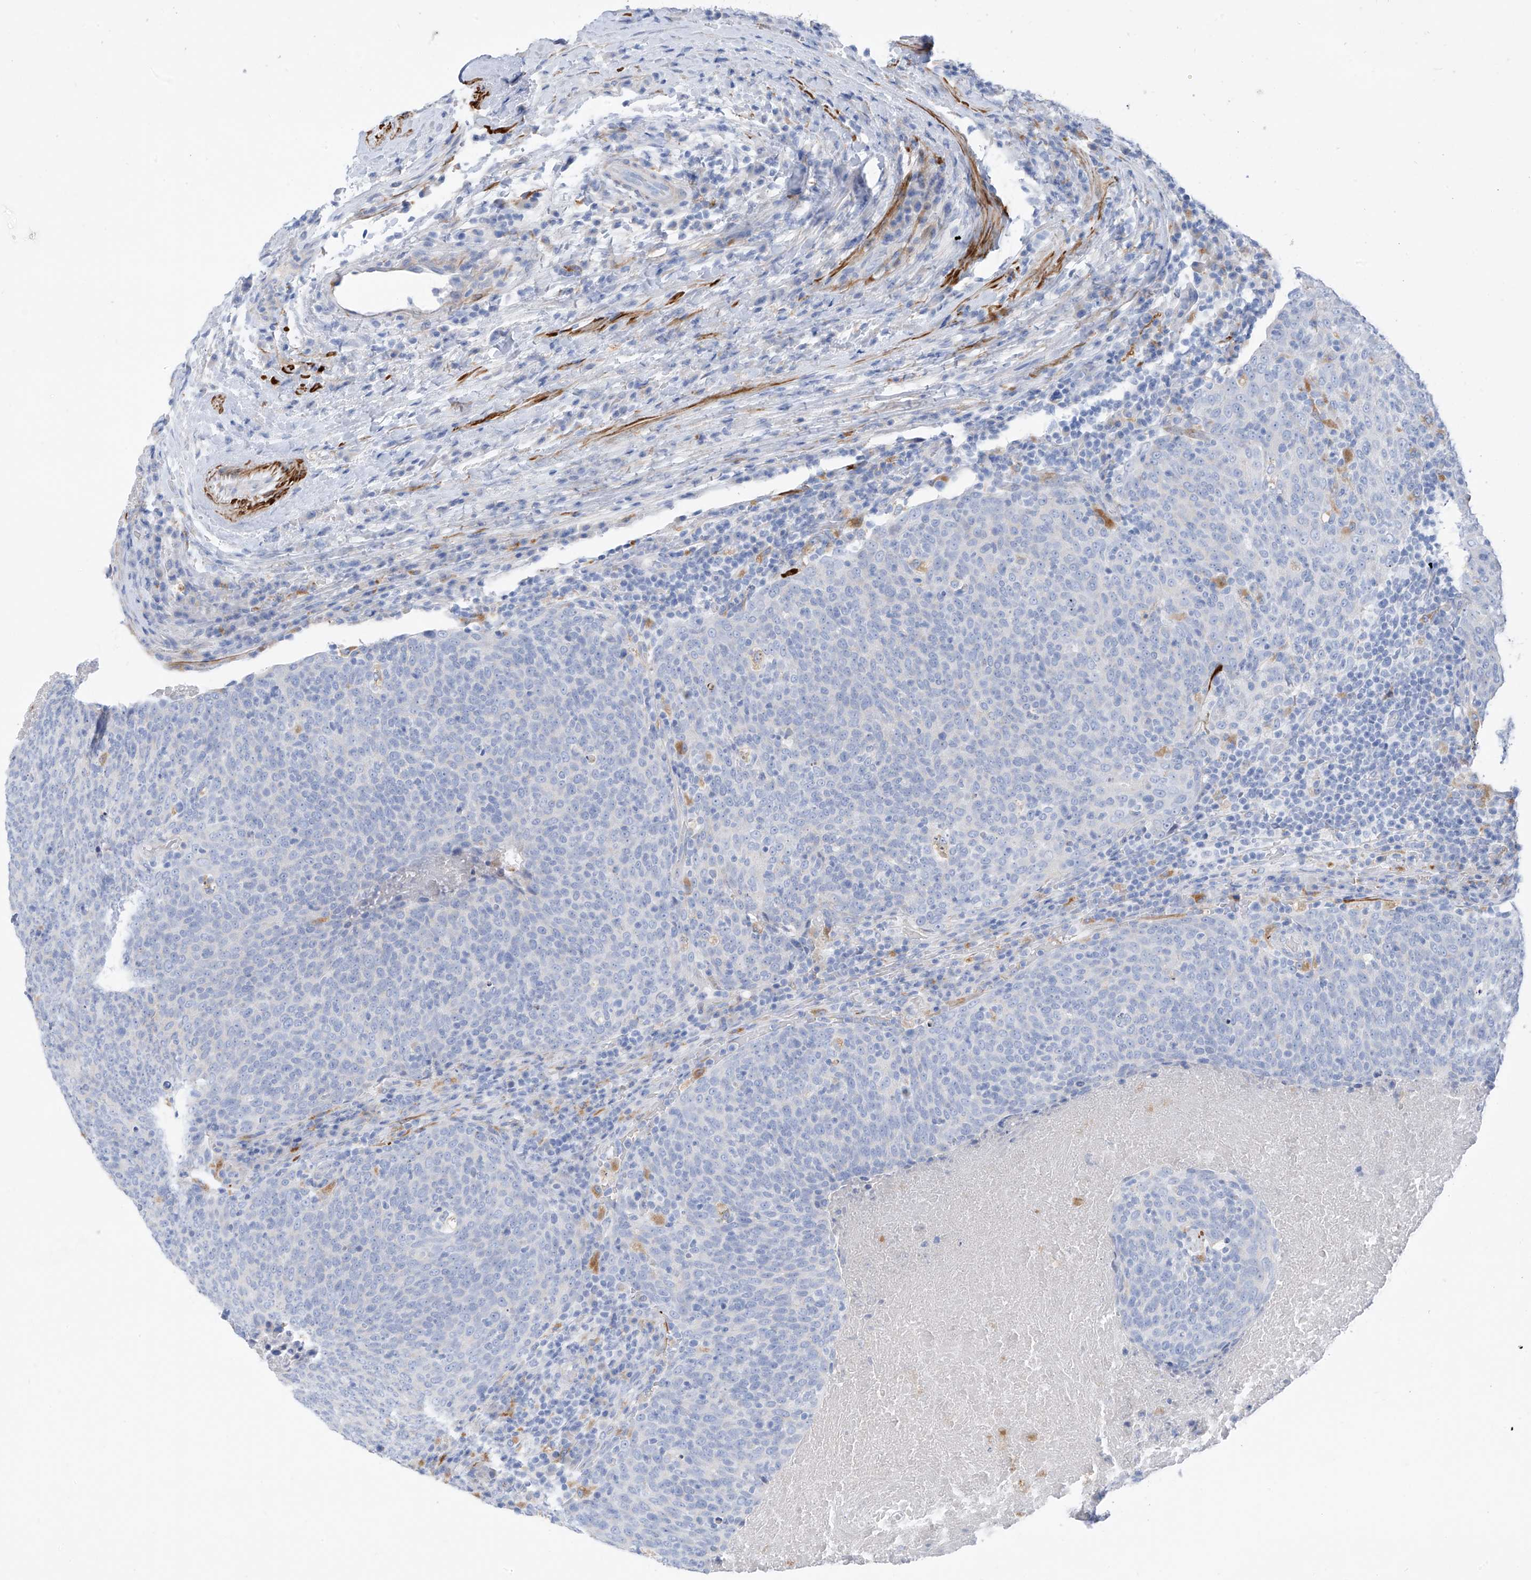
{"staining": {"intensity": "negative", "quantity": "none", "location": "none"}, "tissue": "head and neck cancer", "cell_type": "Tumor cells", "image_type": "cancer", "snomed": [{"axis": "morphology", "description": "Squamous cell carcinoma, NOS"}, {"axis": "morphology", "description": "Squamous cell carcinoma, metastatic, NOS"}, {"axis": "topography", "description": "Lymph node"}, {"axis": "topography", "description": "Head-Neck"}], "caption": "The histopathology image demonstrates no significant staining in tumor cells of head and neck cancer. The staining was performed using DAB to visualize the protein expression in brown, while the nuclei were stained in blue with hematoxylin (Magnification: 20x).", "gene": "GLMP", "patient": {"sex": "male", "age": 62}}